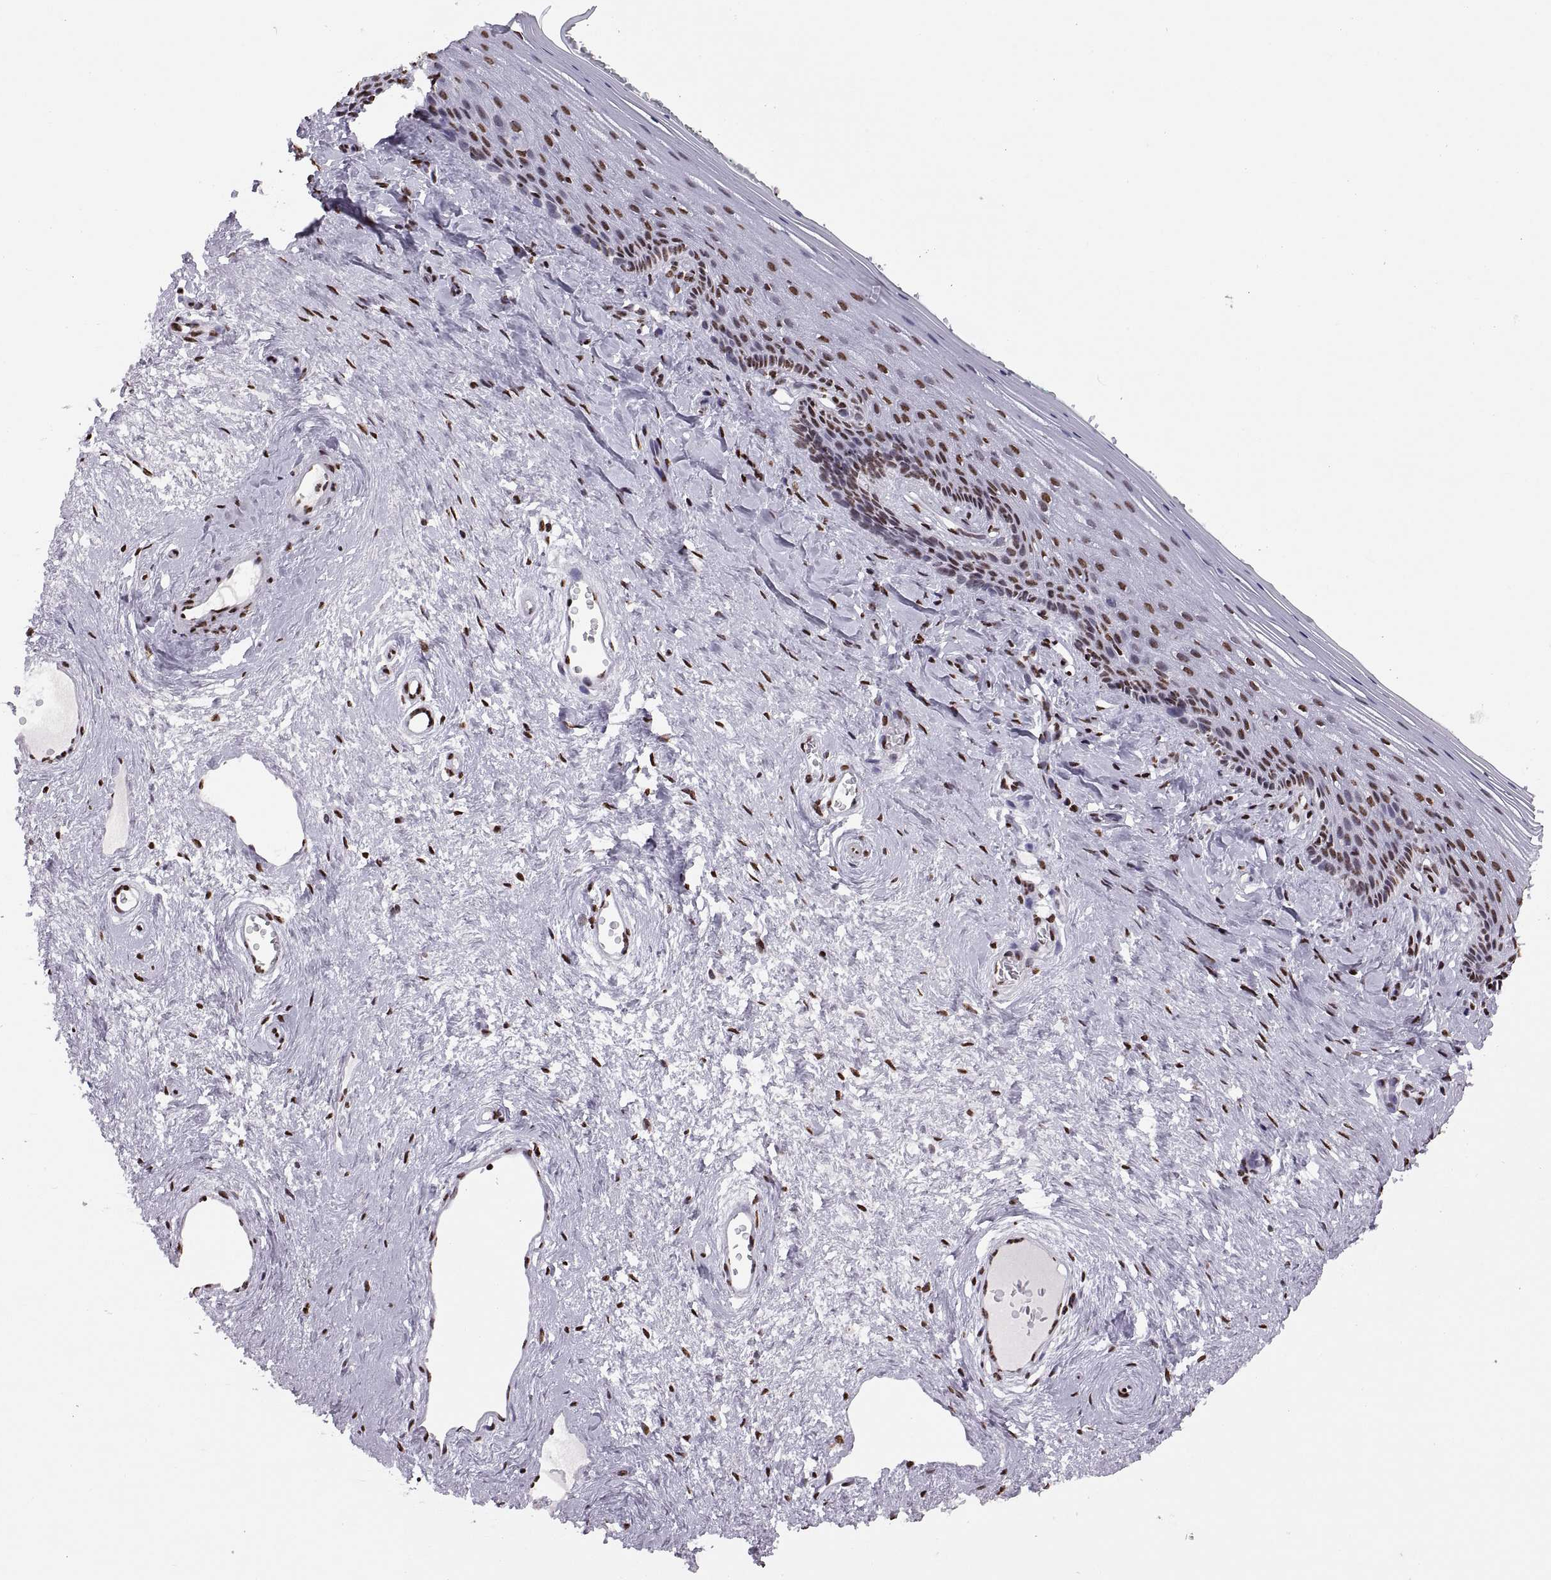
{"staining": {"intensity": "strong", "quantity": ">75%", "location": "nuclear"}, "tissue": "vagina", "cell_type": "Squamous epithelial cells", "image_type": "normal", "snomed": [{"axis": "morphology", "description": "Normal tissue, NOS"}, {"axis": "topography", "description": "Vagina"}], "caption": "Protein staining reveals strong nuclear staining in approximately >75% of squamous epithelial cells in normal vagina.", "gene": "SNAI1", "patient": {"sex": "female", "age": 45}}